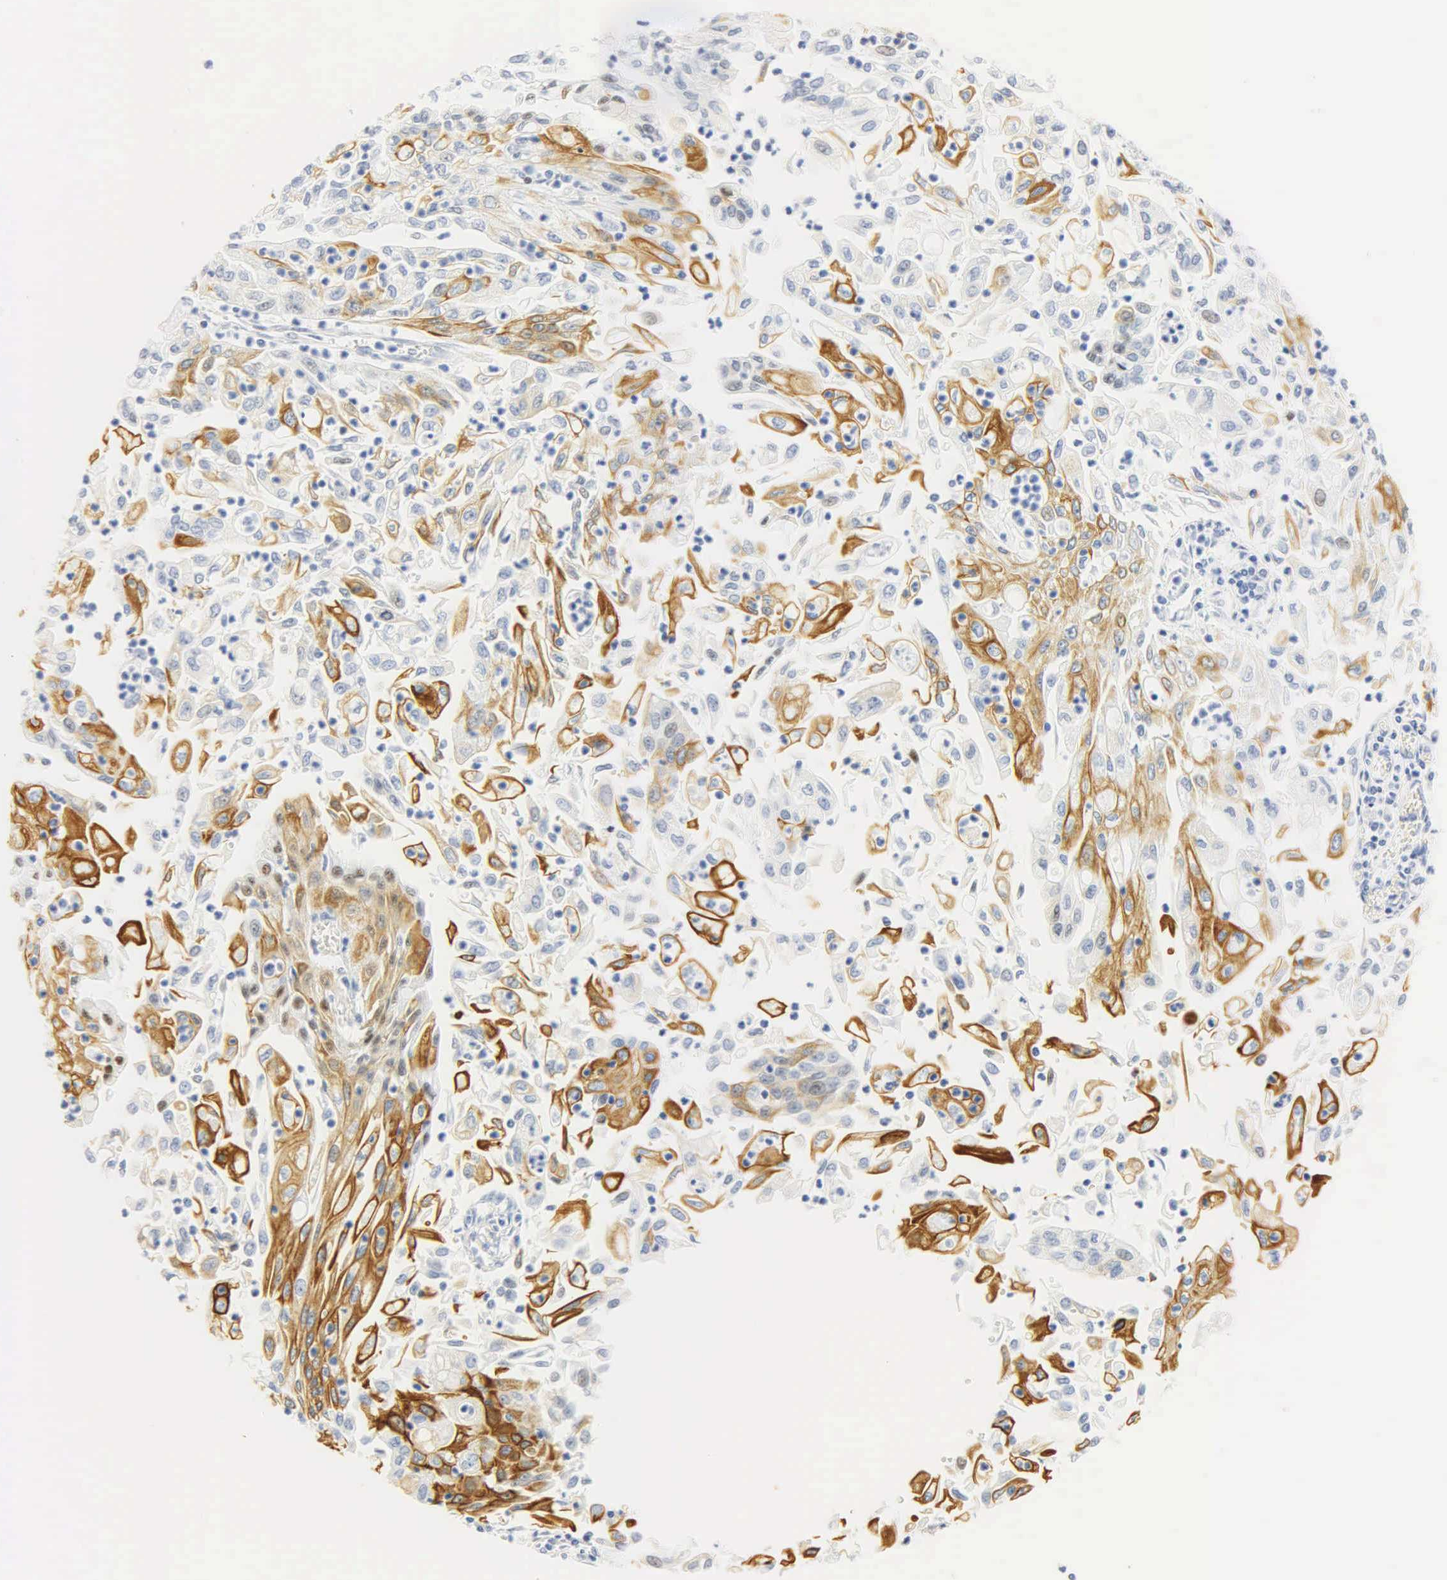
{"staining": {"intensity": "moderate", "quantity": "<25%", "location": "cytoplasmic/membranous,nuclear"}, "tissue": "endometrial cancer", "cell_type": "Tumor cells", "image_type": "cancer", "snomed": [{"axis": "morphology", "description": "Adenocarcinoma, NOS"}, {"axis": "topography", "description": "Endometrium"}], "caption": "Human endometrial cancer stained with a protein marker shows moderate staining in tumor cells.", "gene": "PGR", "patient": {"sex": "female", "age": 75}}